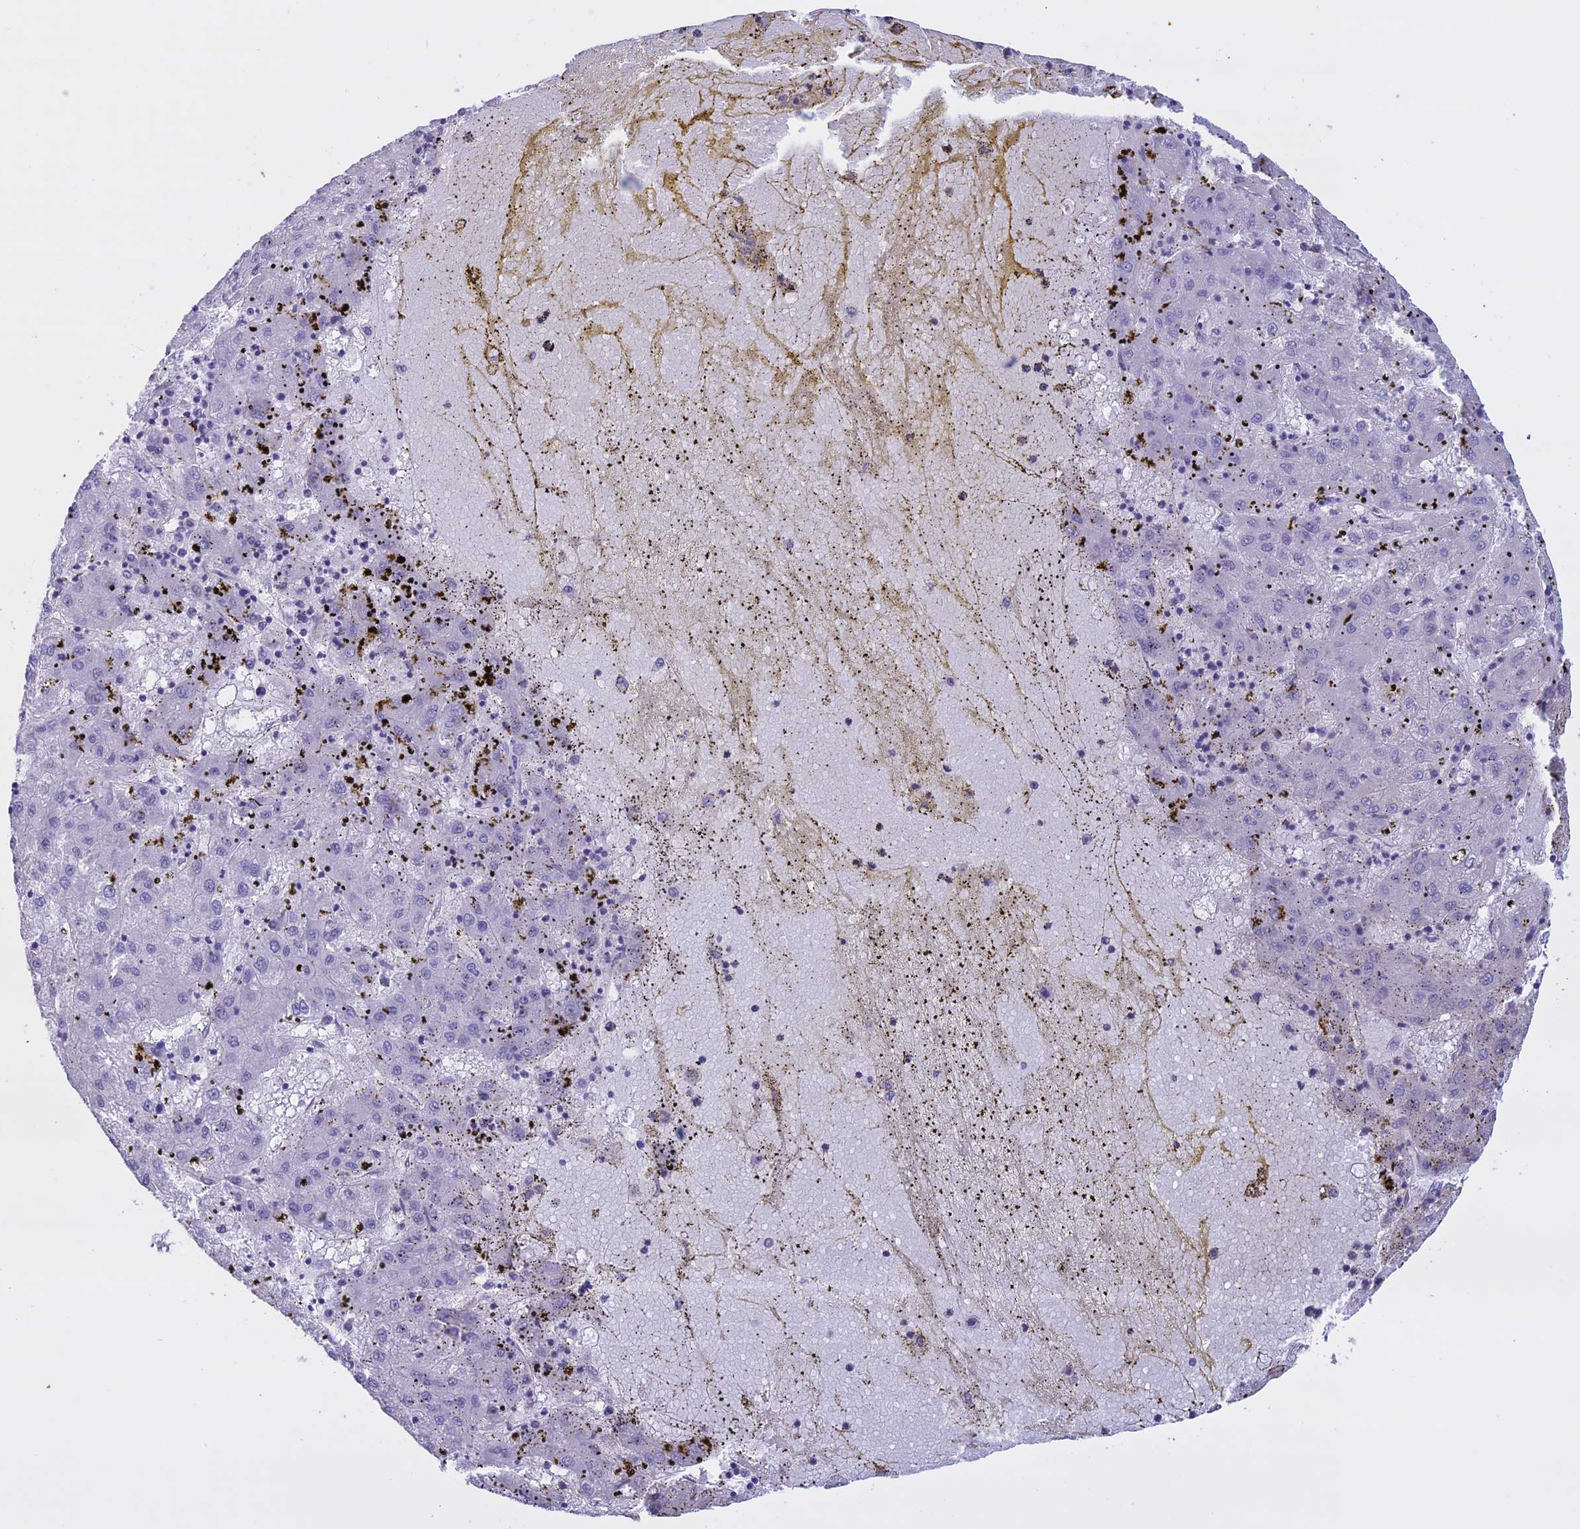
{"staining": {"intensity": "negative", "quantity": "none", "location": "none"}, "tissue": "liver cancer", "cell_type": "Tumor cells", "image_type": "cancer", "snomed": [{"axis": "morphology", "description": "Carcinoma, Hepatocellular, NOS"}, {"axis": "topography", "description": "Liver"}], "caption": "Image shows no protein staining in tumor cells of liver hepatocellular carcinoma tissue.", "gene": "CCDC148", "patient": {"sex": "male", "age": 72}}